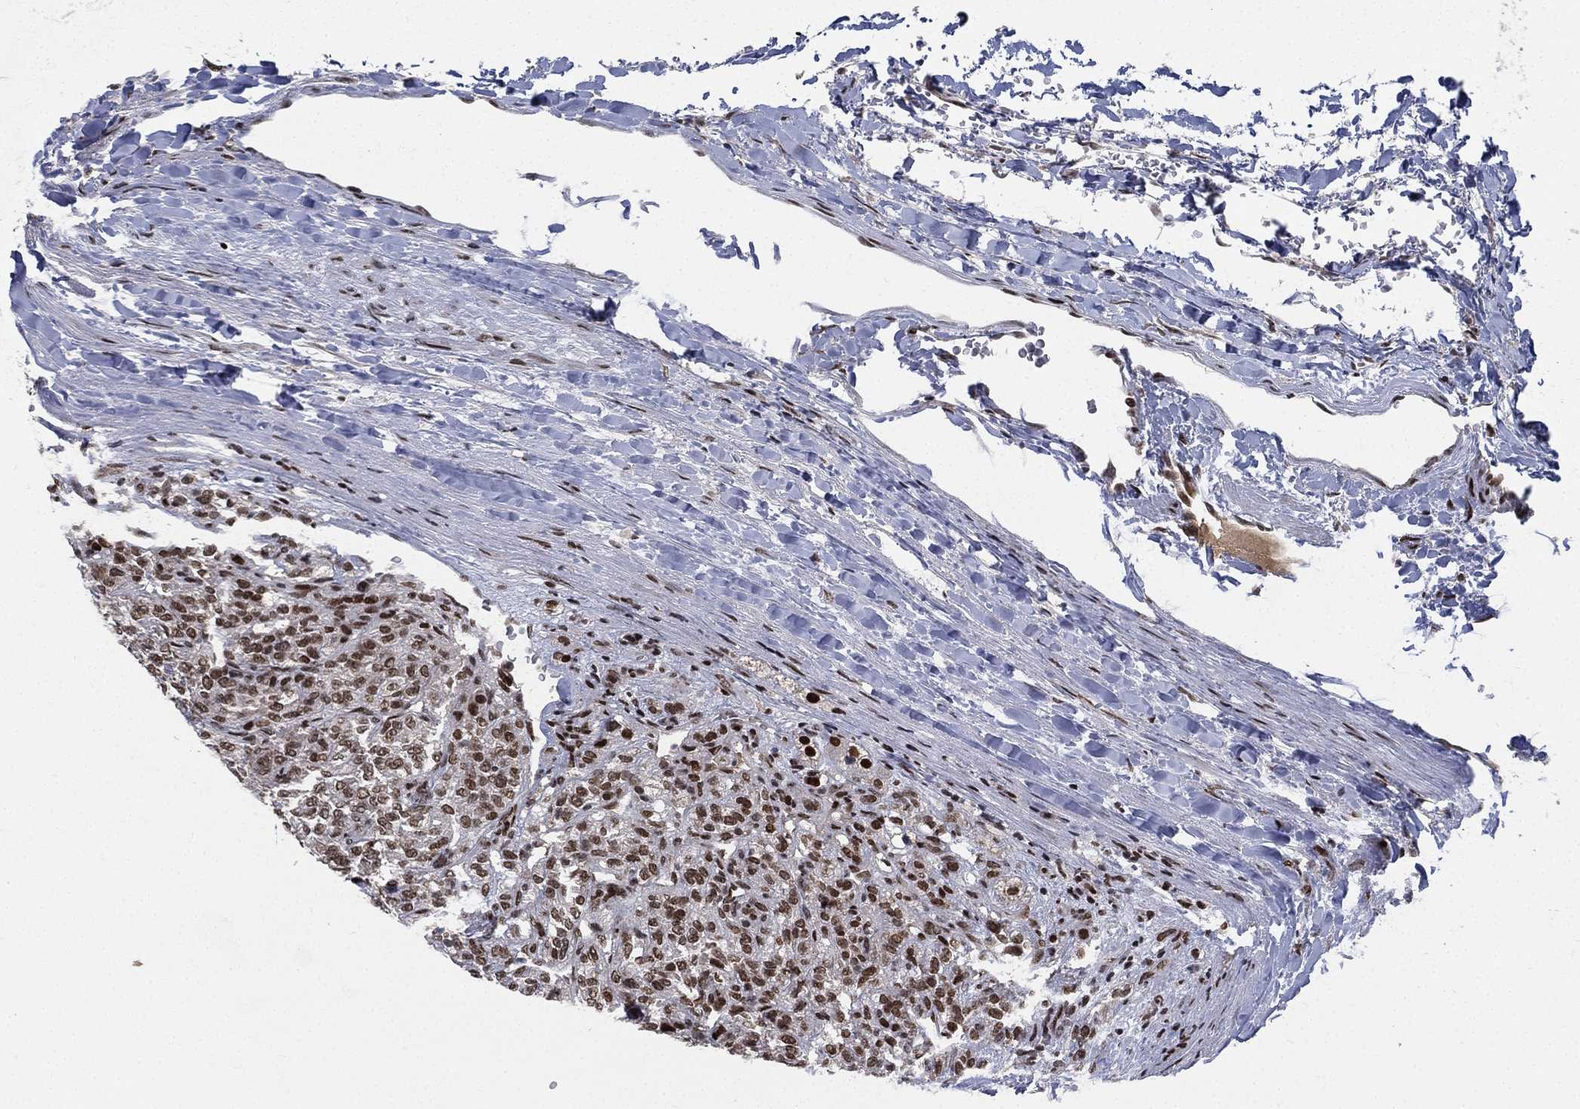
{"staining": {"intensity": "strong", "quantity": ">75%", "location": "nuclear"}, "tissue": "renal cancer", "cell_type": "Tumor cells", "image_type": "cancer", "snomed": [{"axis": "morphology", "description": "Adenocarcinoma, NOS"}, {"axis": "topography", "description": "Kidney"}], "caption": "Protein positivity by immunohistochemistry (IHC) exhibits strong nuclear positivity in about >75% of tumor cells in adenocarcinoma (renal).", "gene": "RTF1", "patient": {"sex": "female", "age": 63}}